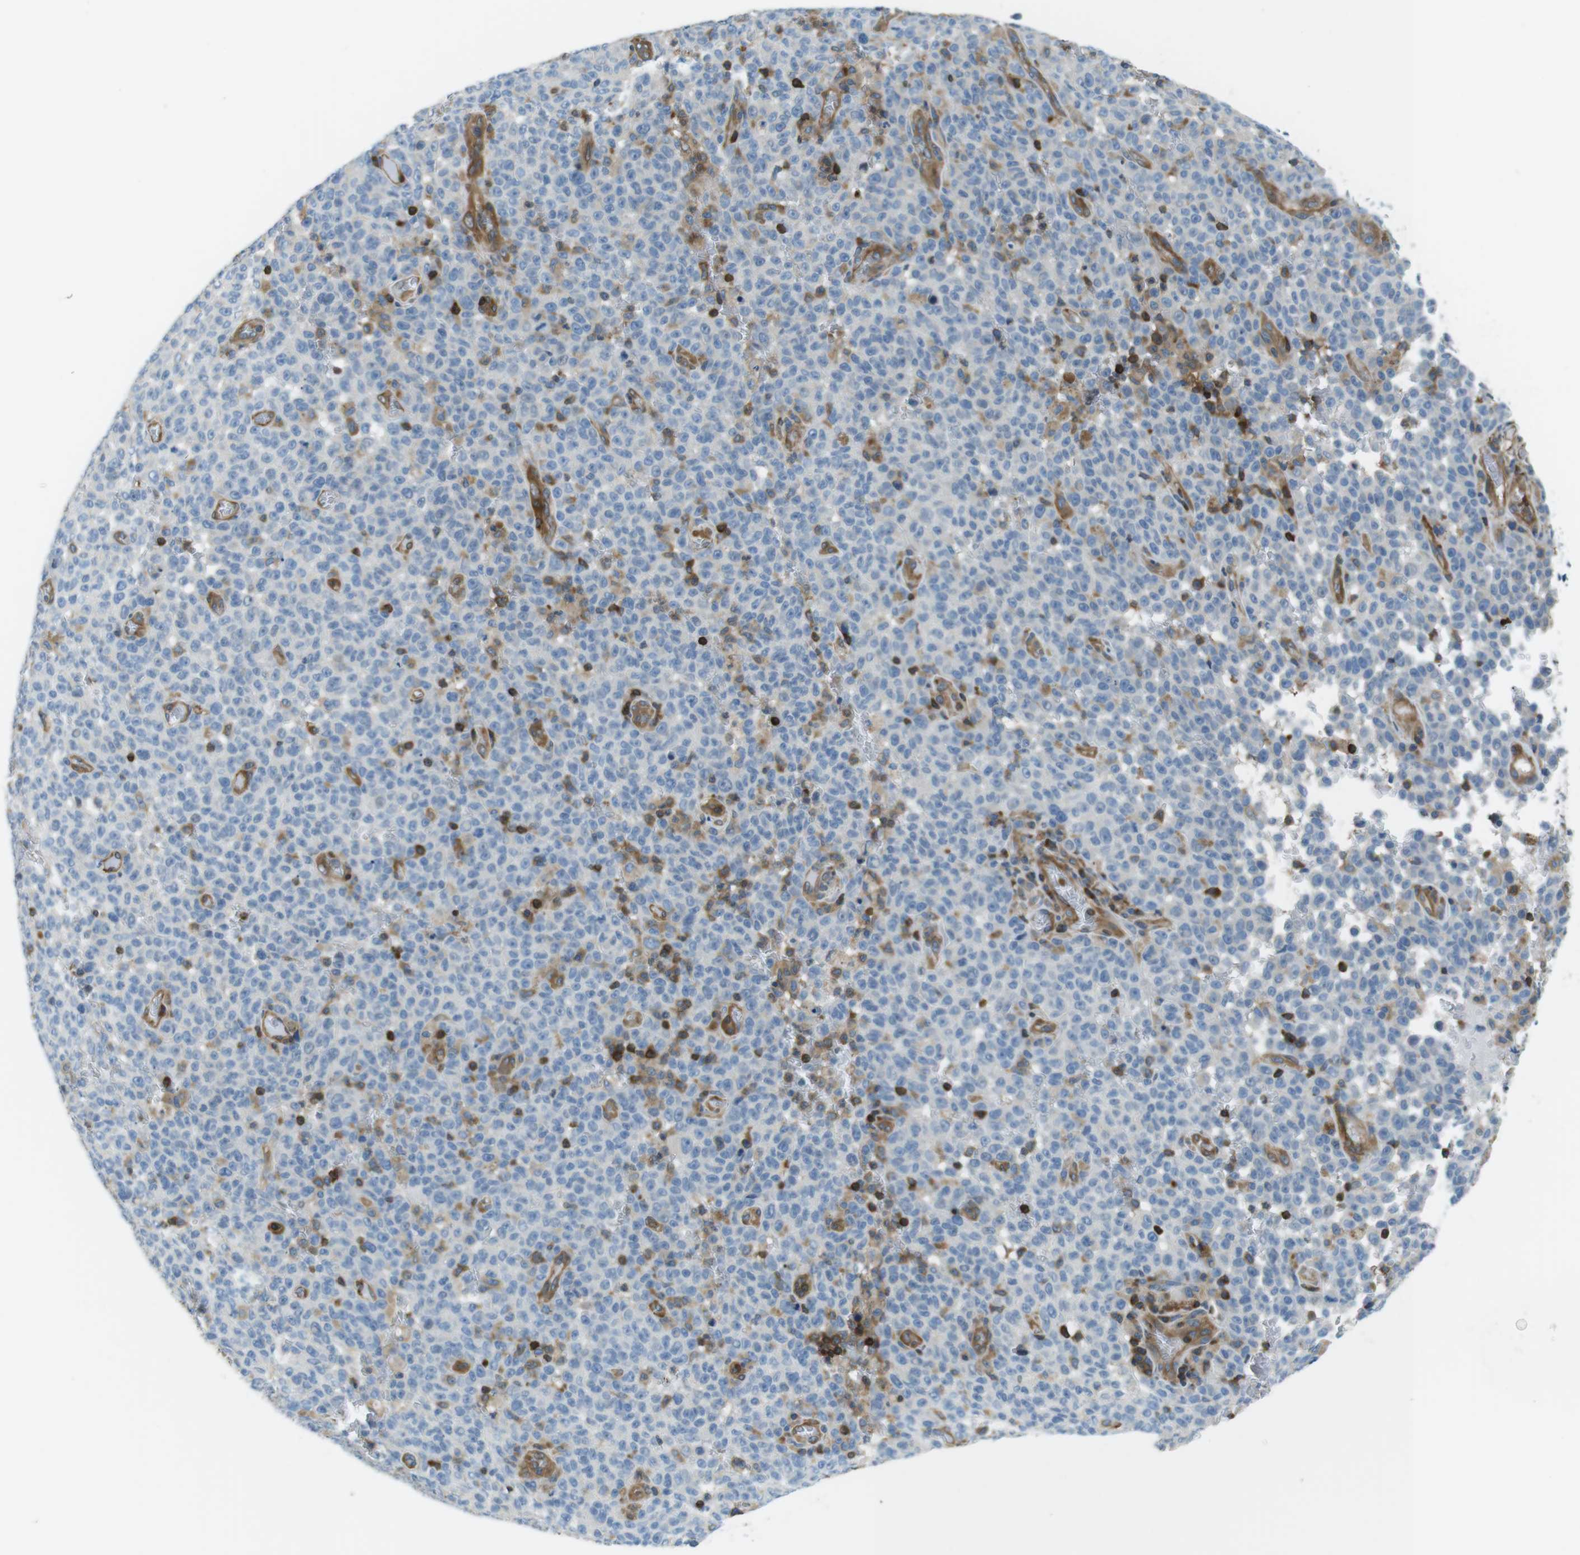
{"staining": {"intensity": "weak", "quantity": "<25%", "location": "cytoplasmic/membranous"}, "tissue": "melanoma", "cell_type": "Tumor cells", "image_type": "cancer", "snomed": [{"axis": "morphology", "description": "Malignant melanoma, NOS"}, {"axis": "topography", "description": "Skin"}], "caption": "Tumor cells show no significant protein positivity in melanoma.", "gene": "TES", "patient": {"sex": "female", "age": 82}}